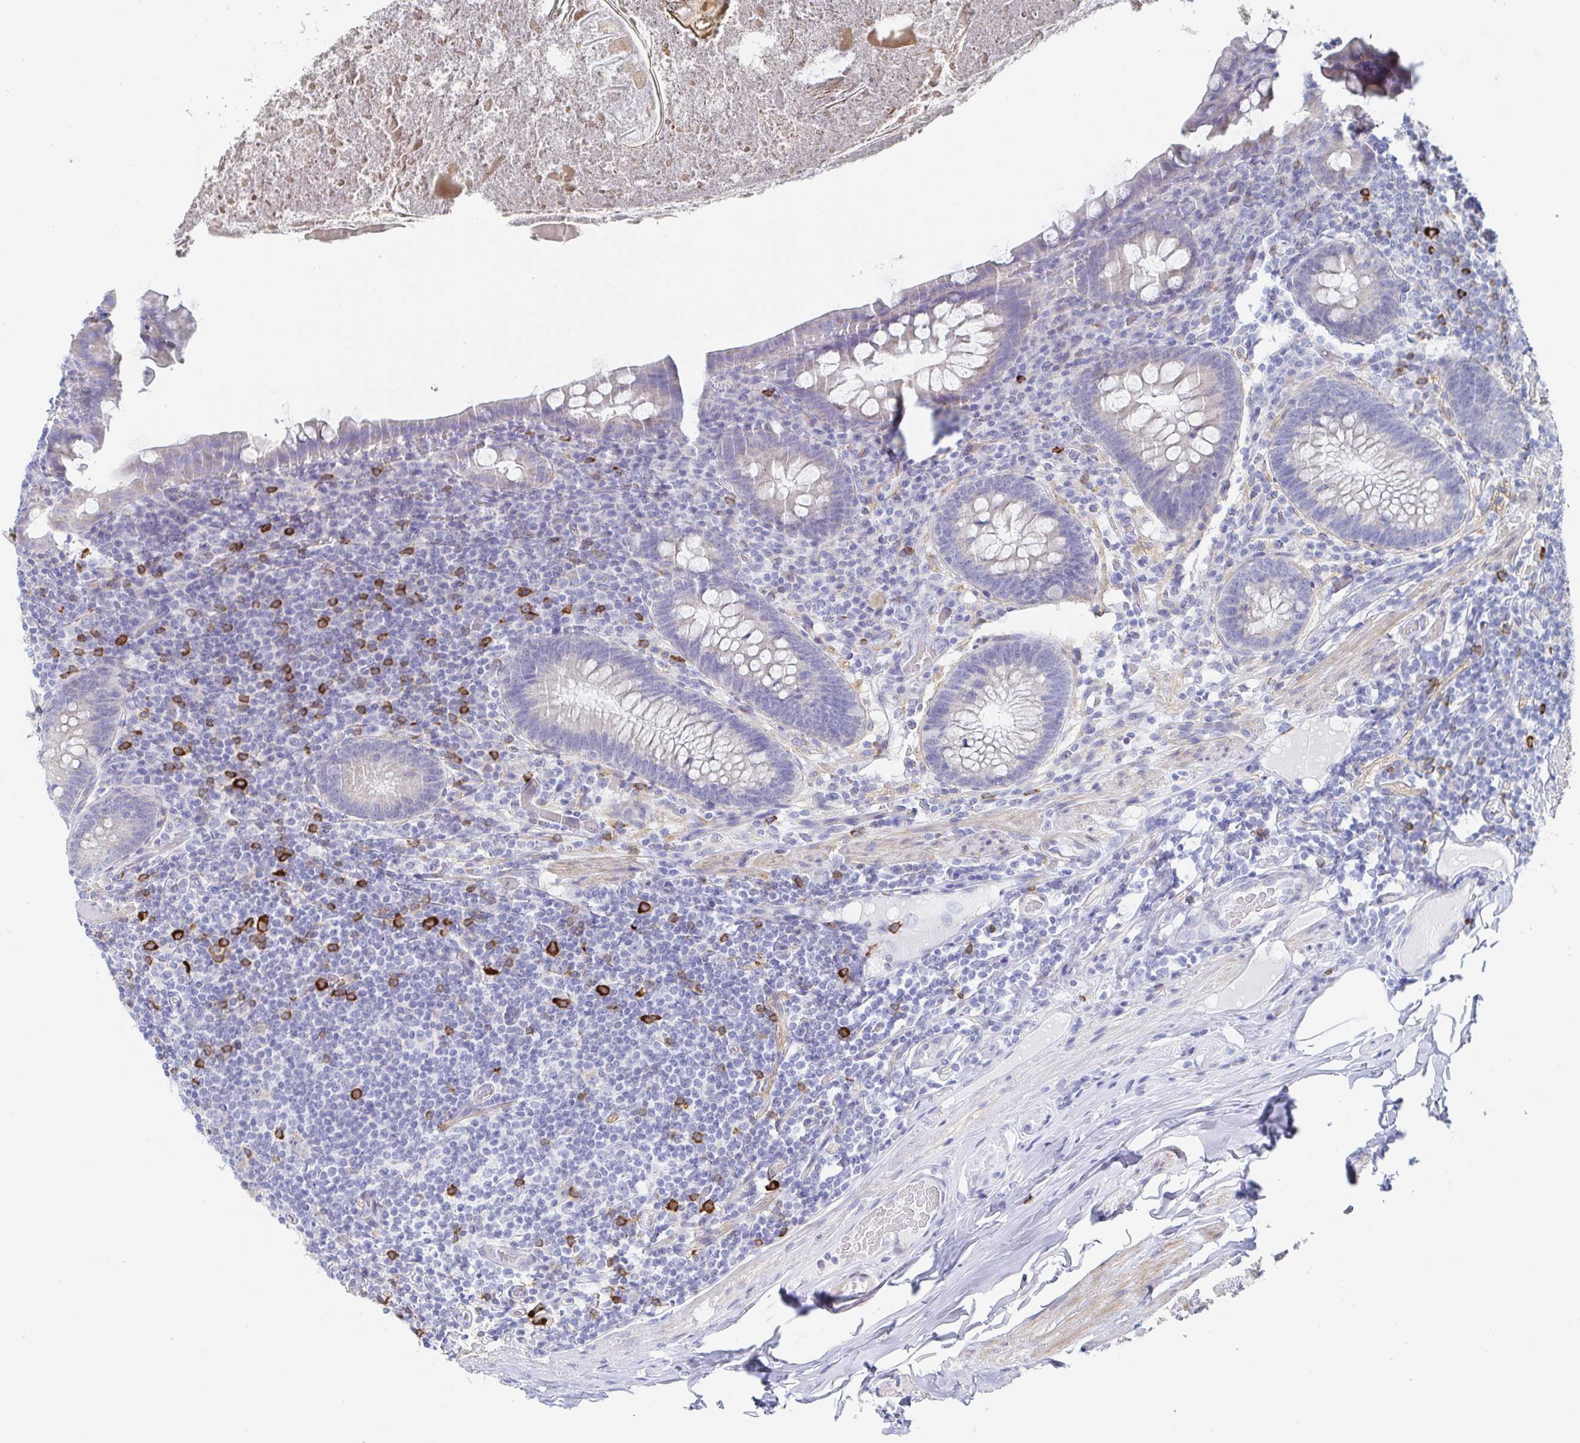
{"staining": {"intensity": "negative", "quantity": "none", "location": "none"}, "tissue": "appendix", "cell_type": "Glandular cells", "image_type": "normal", "snomed": [{"axis": "morphology", "description": "Normal tissue, NOS"}, {"axis": "topography", "description": "Appendix"}], "caption": "Appendix was stained to show a protein in brown. There is no significant positivity in glandular cells.", "gene": "PACSIN1", "patient": {"sex": "male", "age": 71}}